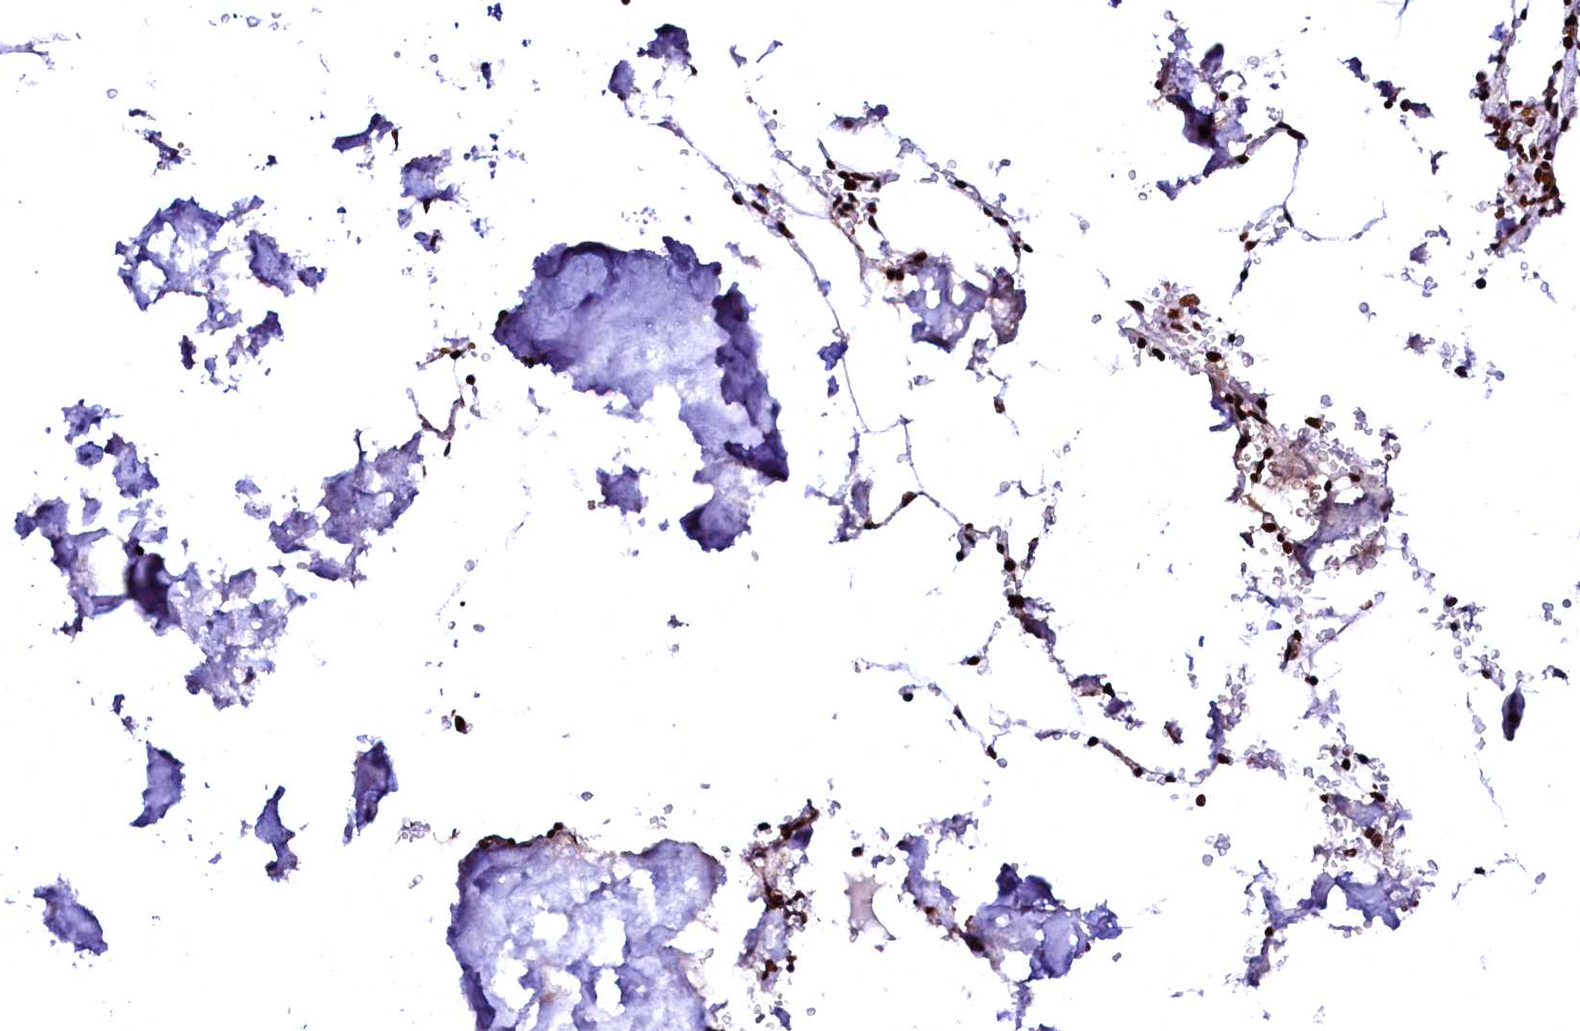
{"staining": {"intensity": "strong", "quantity": ">75%", "location": "nuclear"}, "tissue": "bone marrow", "cell_type": "Hematopoietic cells", "image_type": "normal", "snomed": [{"axis": "morphology", "description": "Normal tissue, NOS"}, {"axis": "topography", "description": "Bone marrow"}], "caption": "Hematopoietic cells exhibit strong nuclear positivity in about >75% of cells in normal bone marrow. (Brightfield microscopy of DAB IHC at high magnification).", "gene": "CPSF6", "patient": {"sex": "male", "age": 70}}